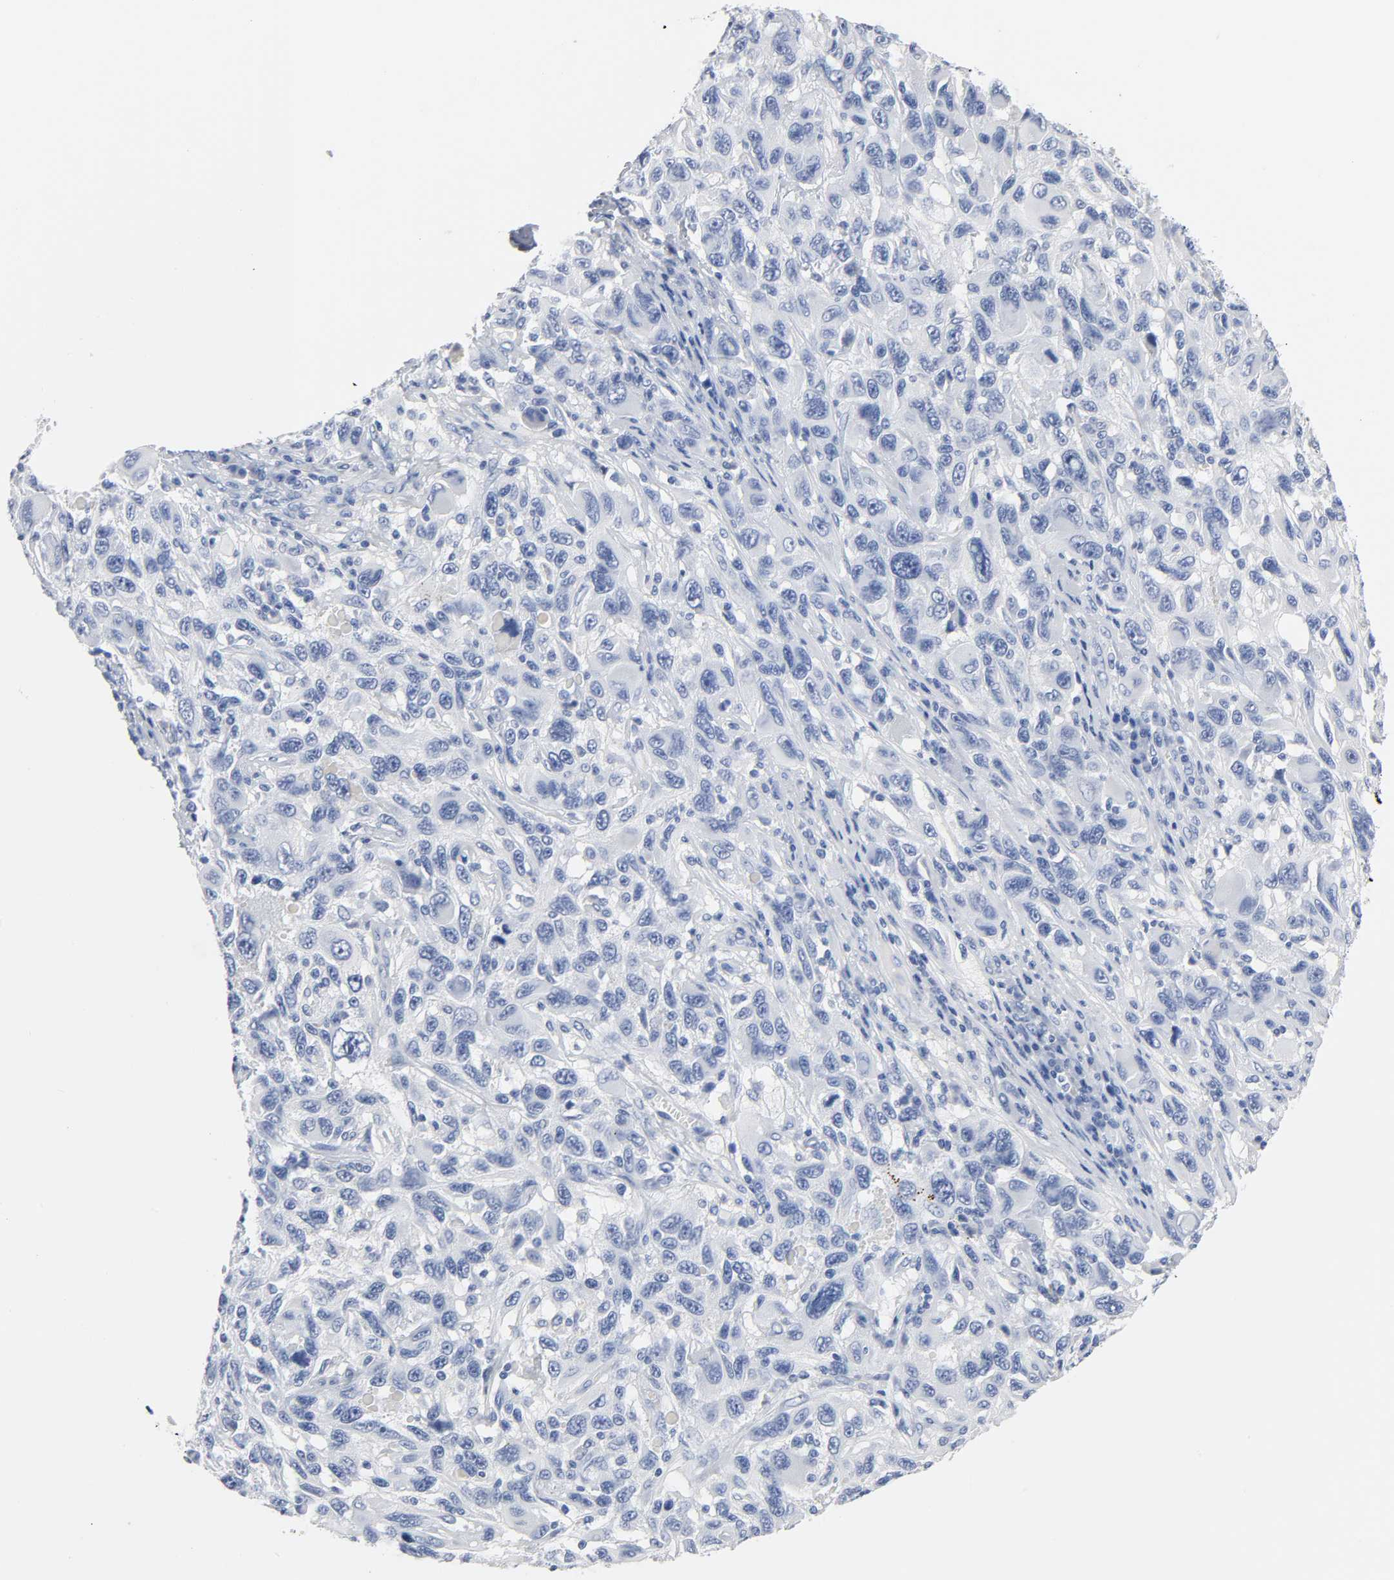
{"staining": {"intensity": "negative", "quantity": "none", "location": "none"}, "tissue": "melanoma", "cell_type": "Tumor cells", "image_type": "cancer", "snomed": [{"axis": "morphology", "description": "Malignant melanoma, NOS"}, {"axis": "topography", "description": "Skin"}], "caption": "The histopathology image reveals no significant positivity in tumor cells of malignant melanoma.", "gene": "ACP3", "patient": {"sex": "male", "age": 53}}